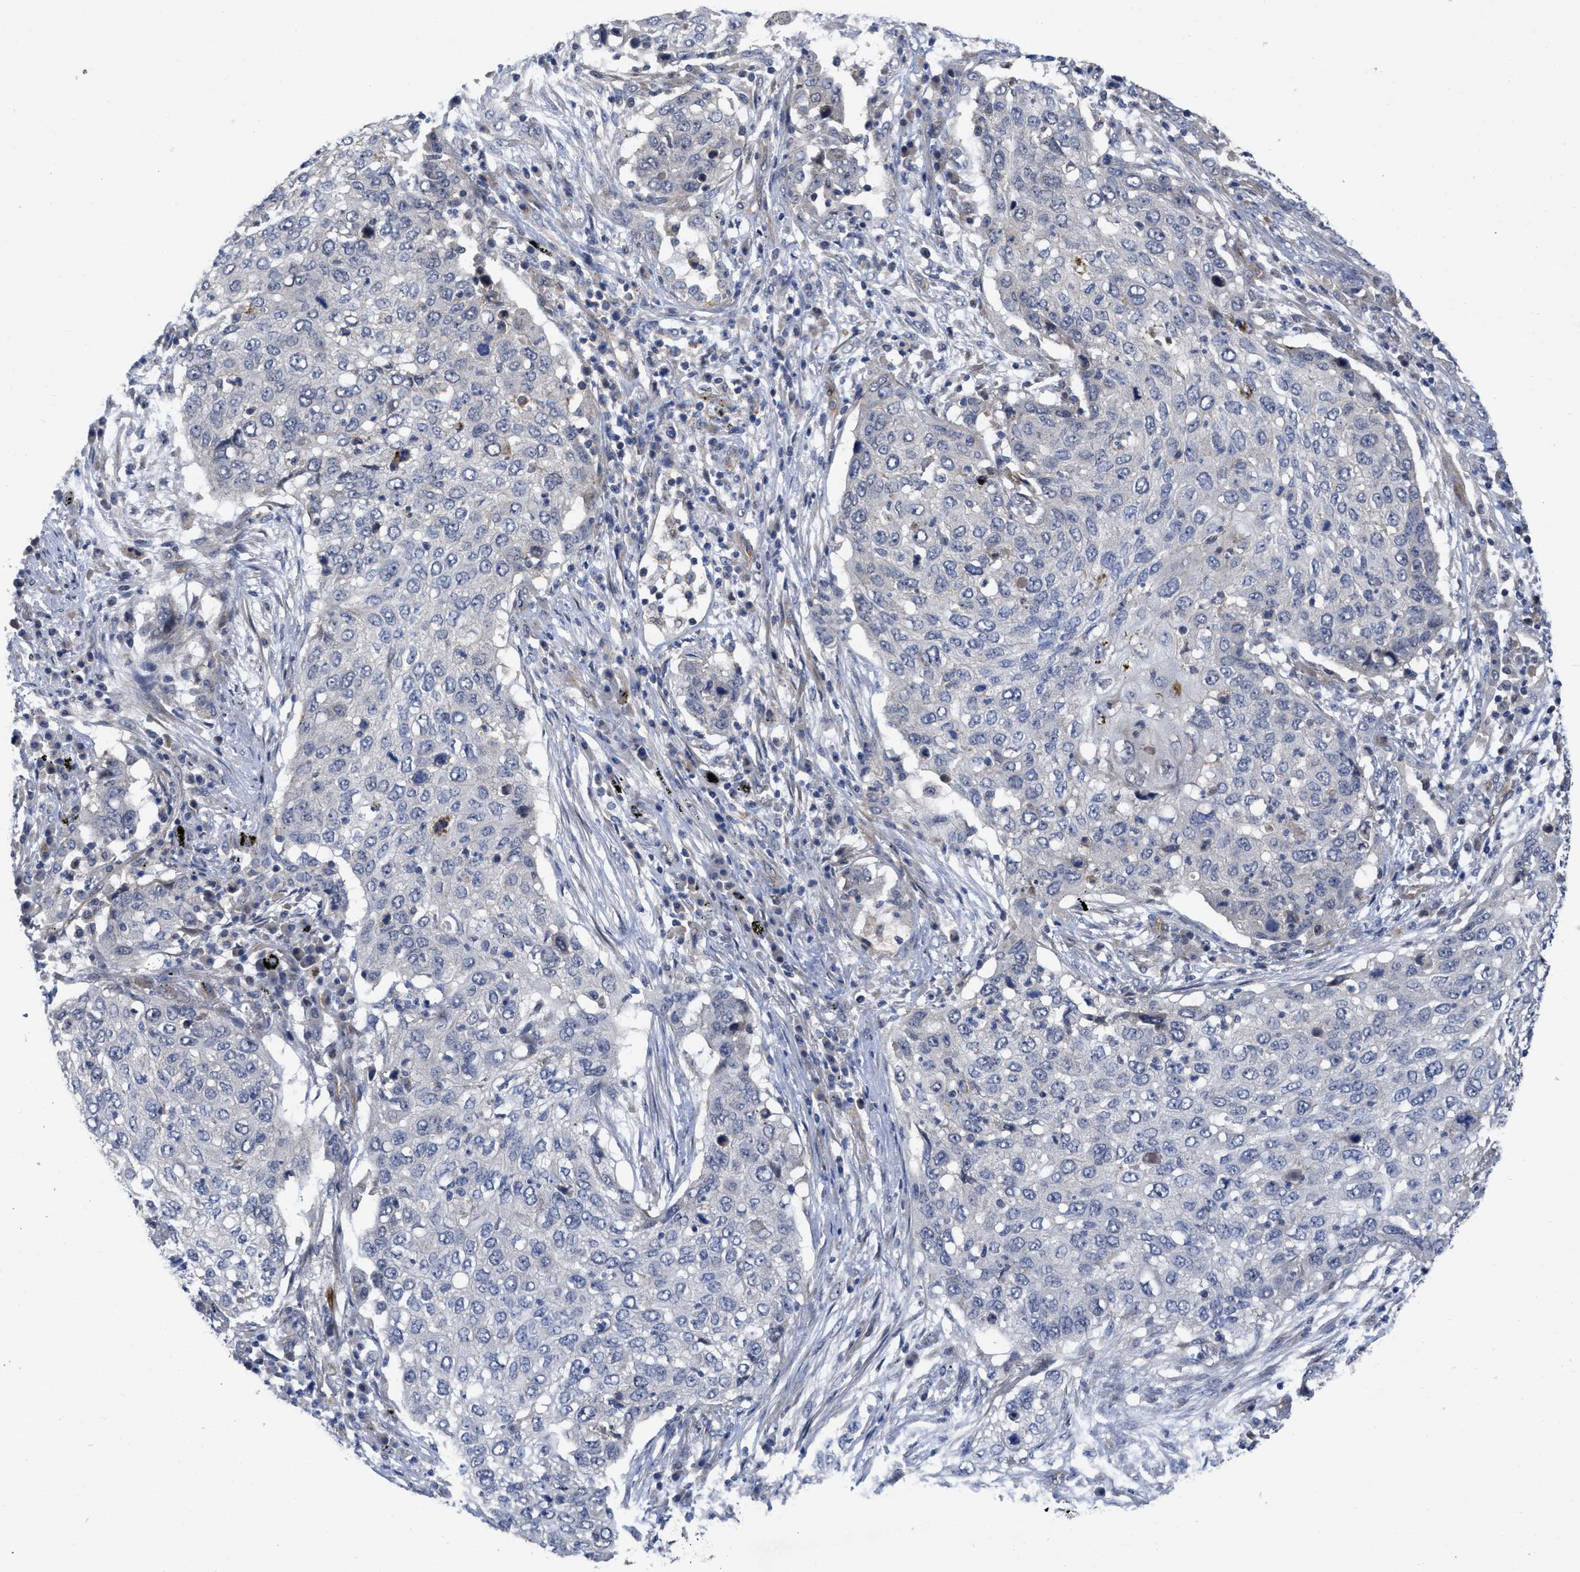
{"staining": {"intensity": "negative", "quantity": "none", "location": "none"}, "tissue": "lung cancer", "cell_type": "Tumor cells", "image_type": "cancer", "snomed": [{"axis": "morphology", "description": "Squamous cell carcinoma, NOS"}, {"axis": "topography", "description": "Lung"}], "caption": "Human lung squamous cell carcinoma stained for a protein using immunohistochemistry exhibits no expression in tumor cells.", "gene": "ARHGEF26", "patient": {"sex": "female", "age": 63}}